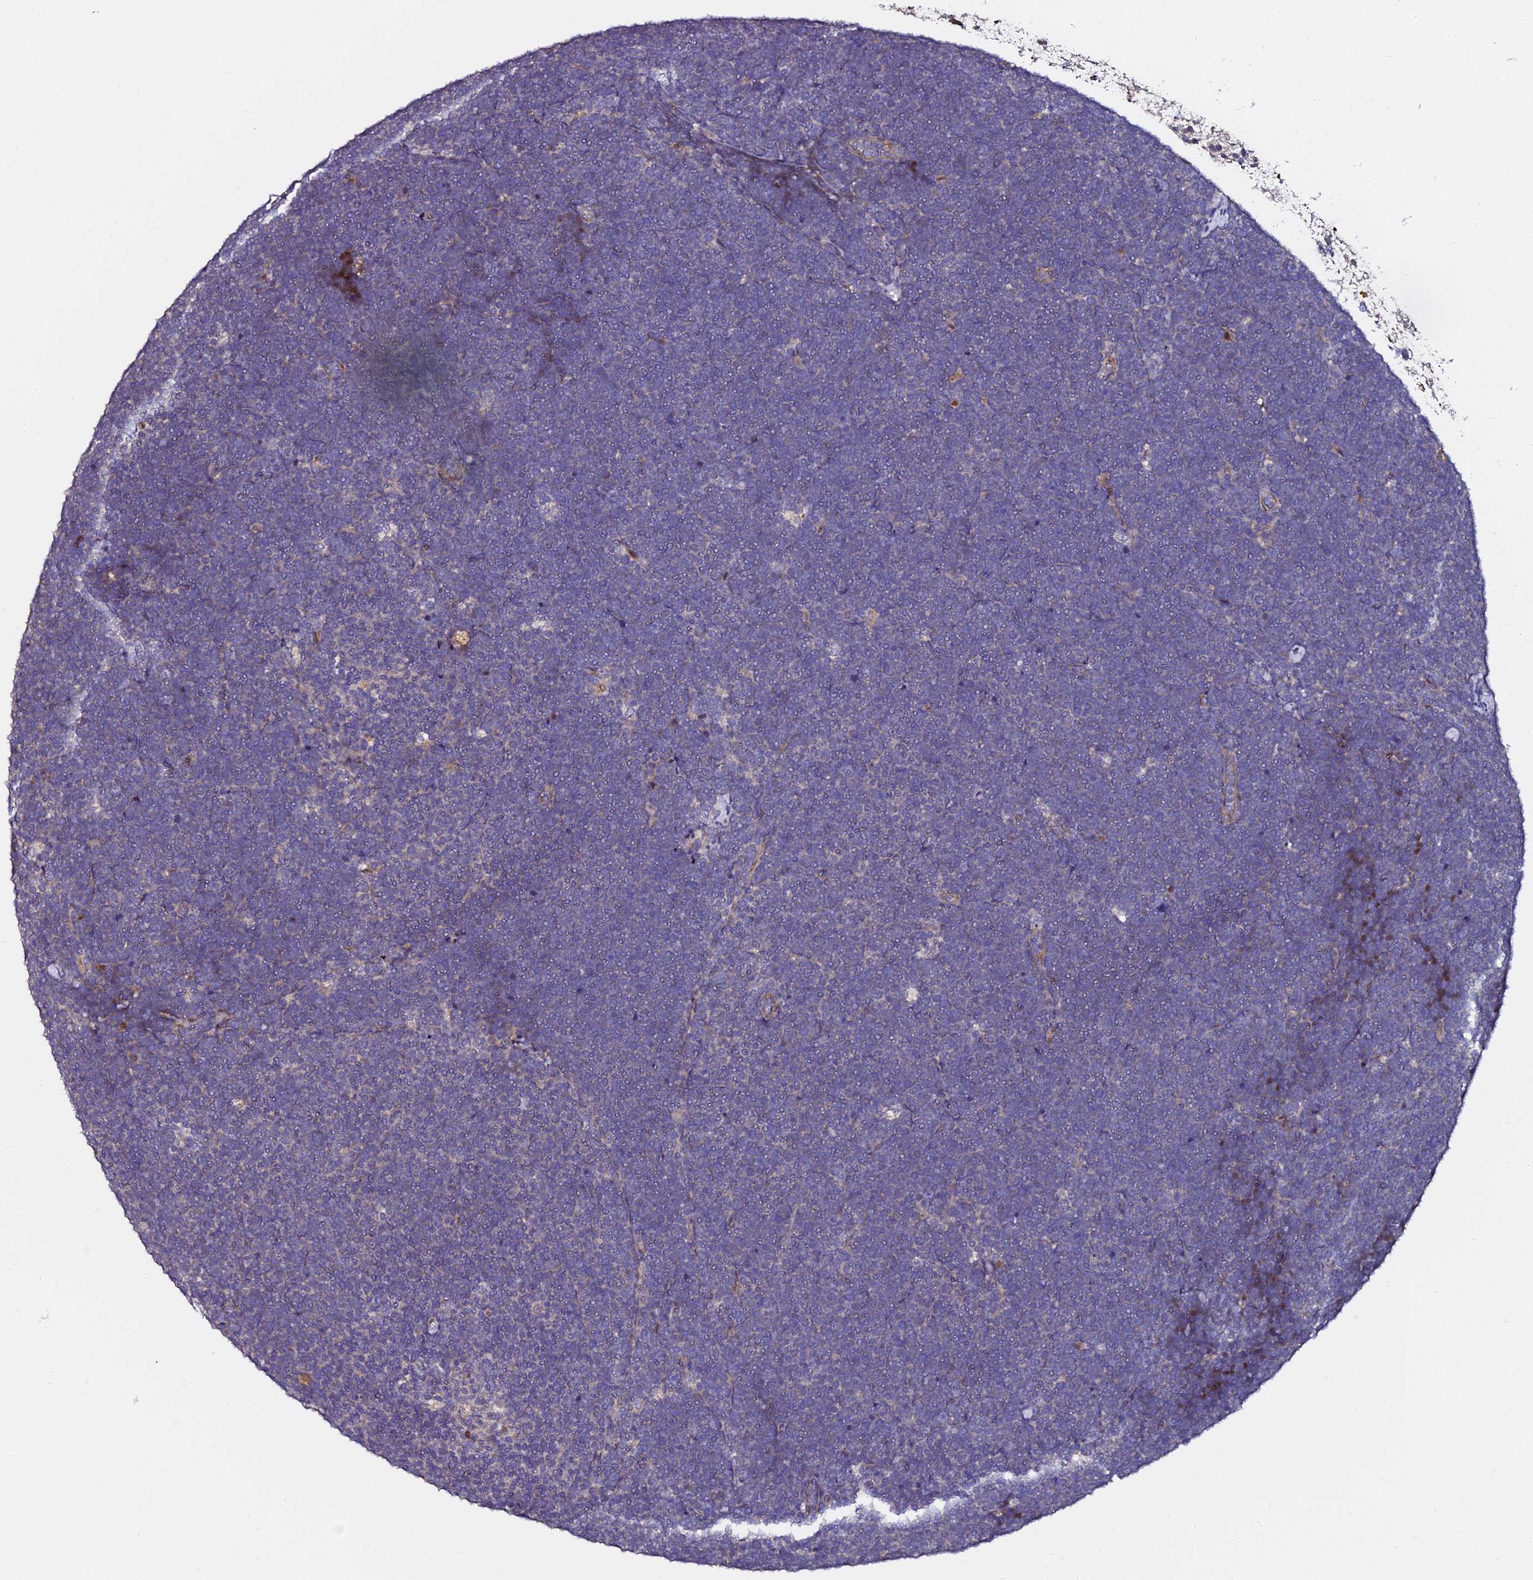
{"staining": {"intensity": "negative", "quantity": "none", "location": "none"}, "tissue": "lymphoma", "cell_type": "Tumor cells", "image_type": "cancer", "snomed": [{"axis": "morphology", "description": "Malignant lymphoma, non-Hodgkin's type, High grade"}, {"axis": "topography", "description": "Lymph node"}], "caption": "Immunohistochemistry of human malignant lymphoma, non-Hodgkin's type (high-grade) exhibits no expression in tumor cells.", "gene": "GPN3", "patient": {"sex": "male", "age": 13}}